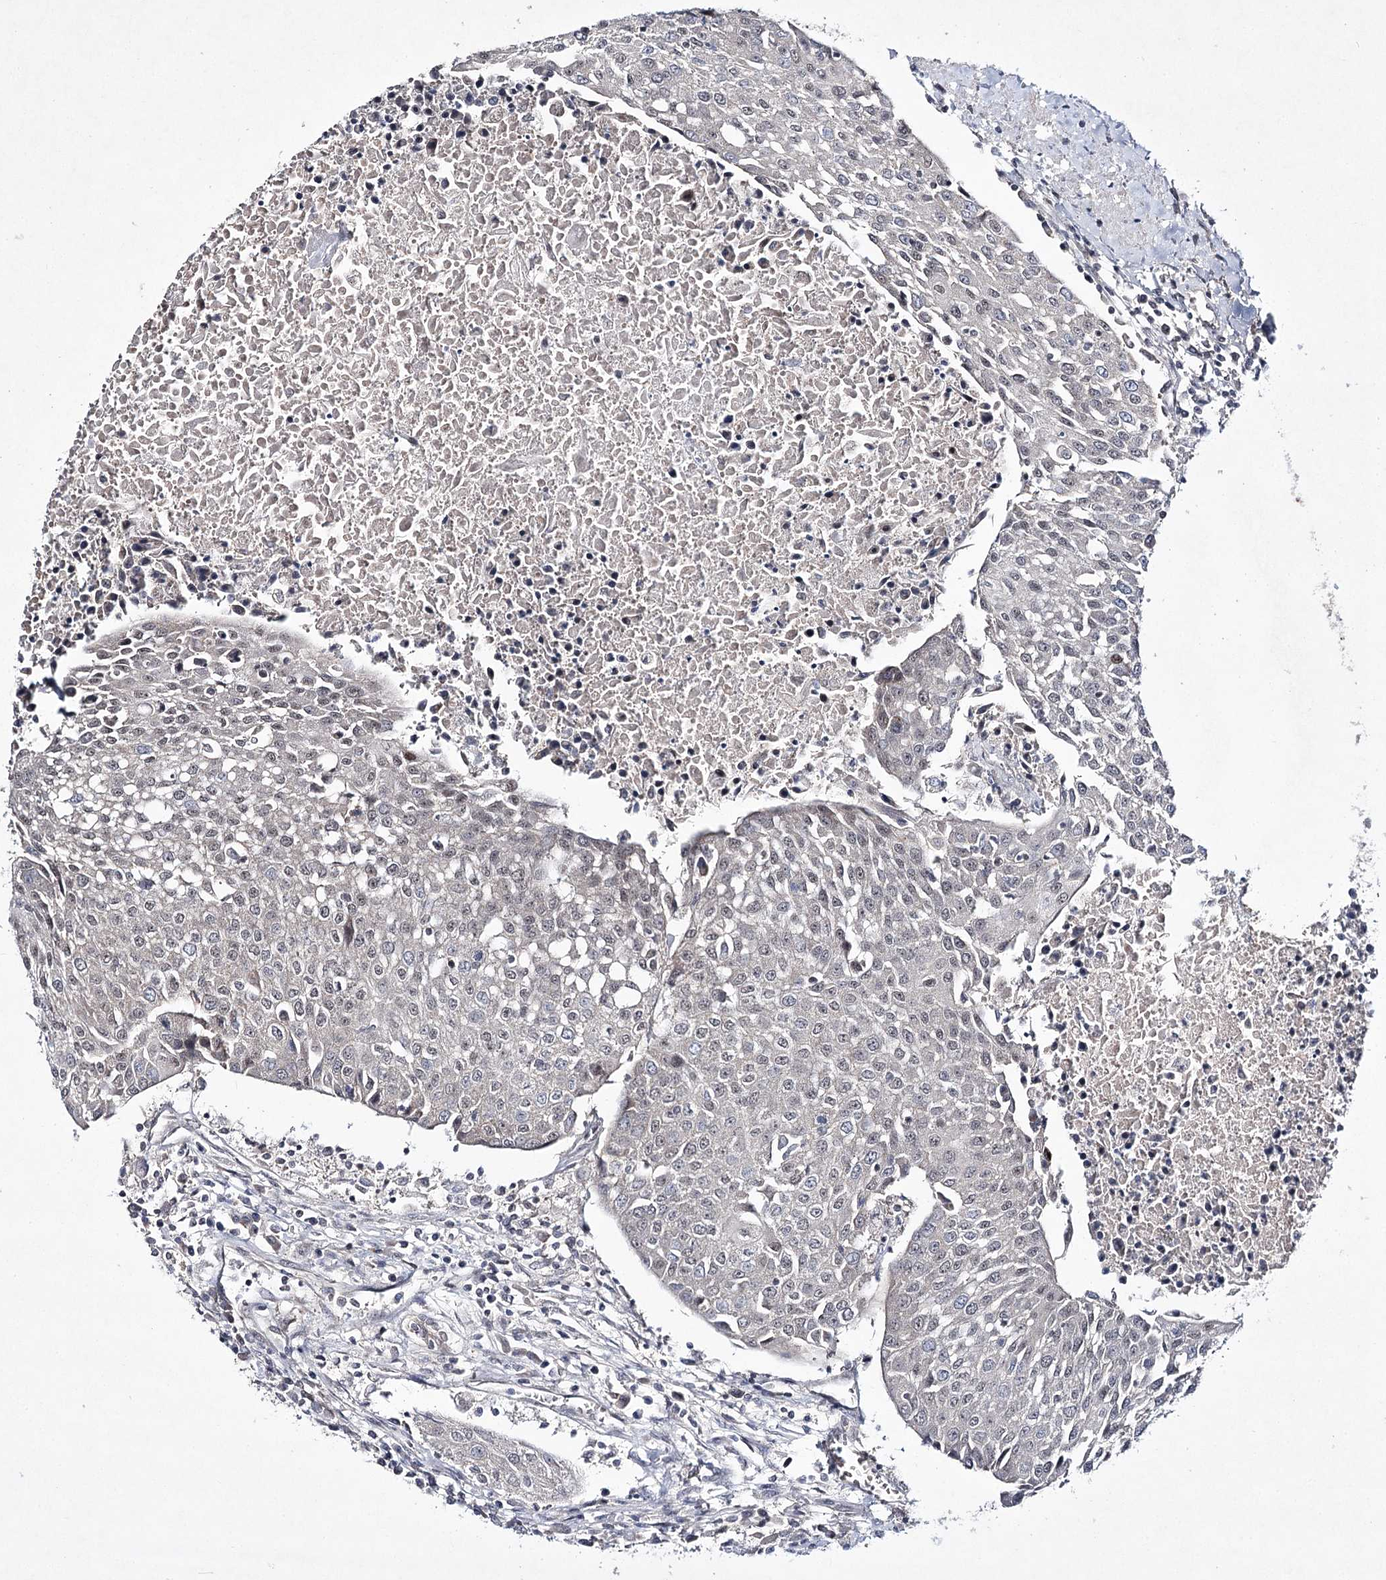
{"staining": {"intensity": "negative", "quantity": "none", "location": "none"}, "tissue": "urothelial cancer", "cell_type": "Tumor cells", "image_type": "cancer", "snomed": [{"axis": "morphology", "description": "Urothelial carcinoma, High grade"}, {"axis": "topography", "description": "Urinary bladder"}], "caption": "A high-resolution micrograph shows IHC staining of urothelial carcinoma (high-grade), which displays no significant staining in tumor cells. (Brightfield microscopy of DAB (3,3'-diaminobenzidine) immunohistochemistry (IHC) at high magnification).", "gene": "HOXC11", "patient": {"sex": "female", "age": 85}}